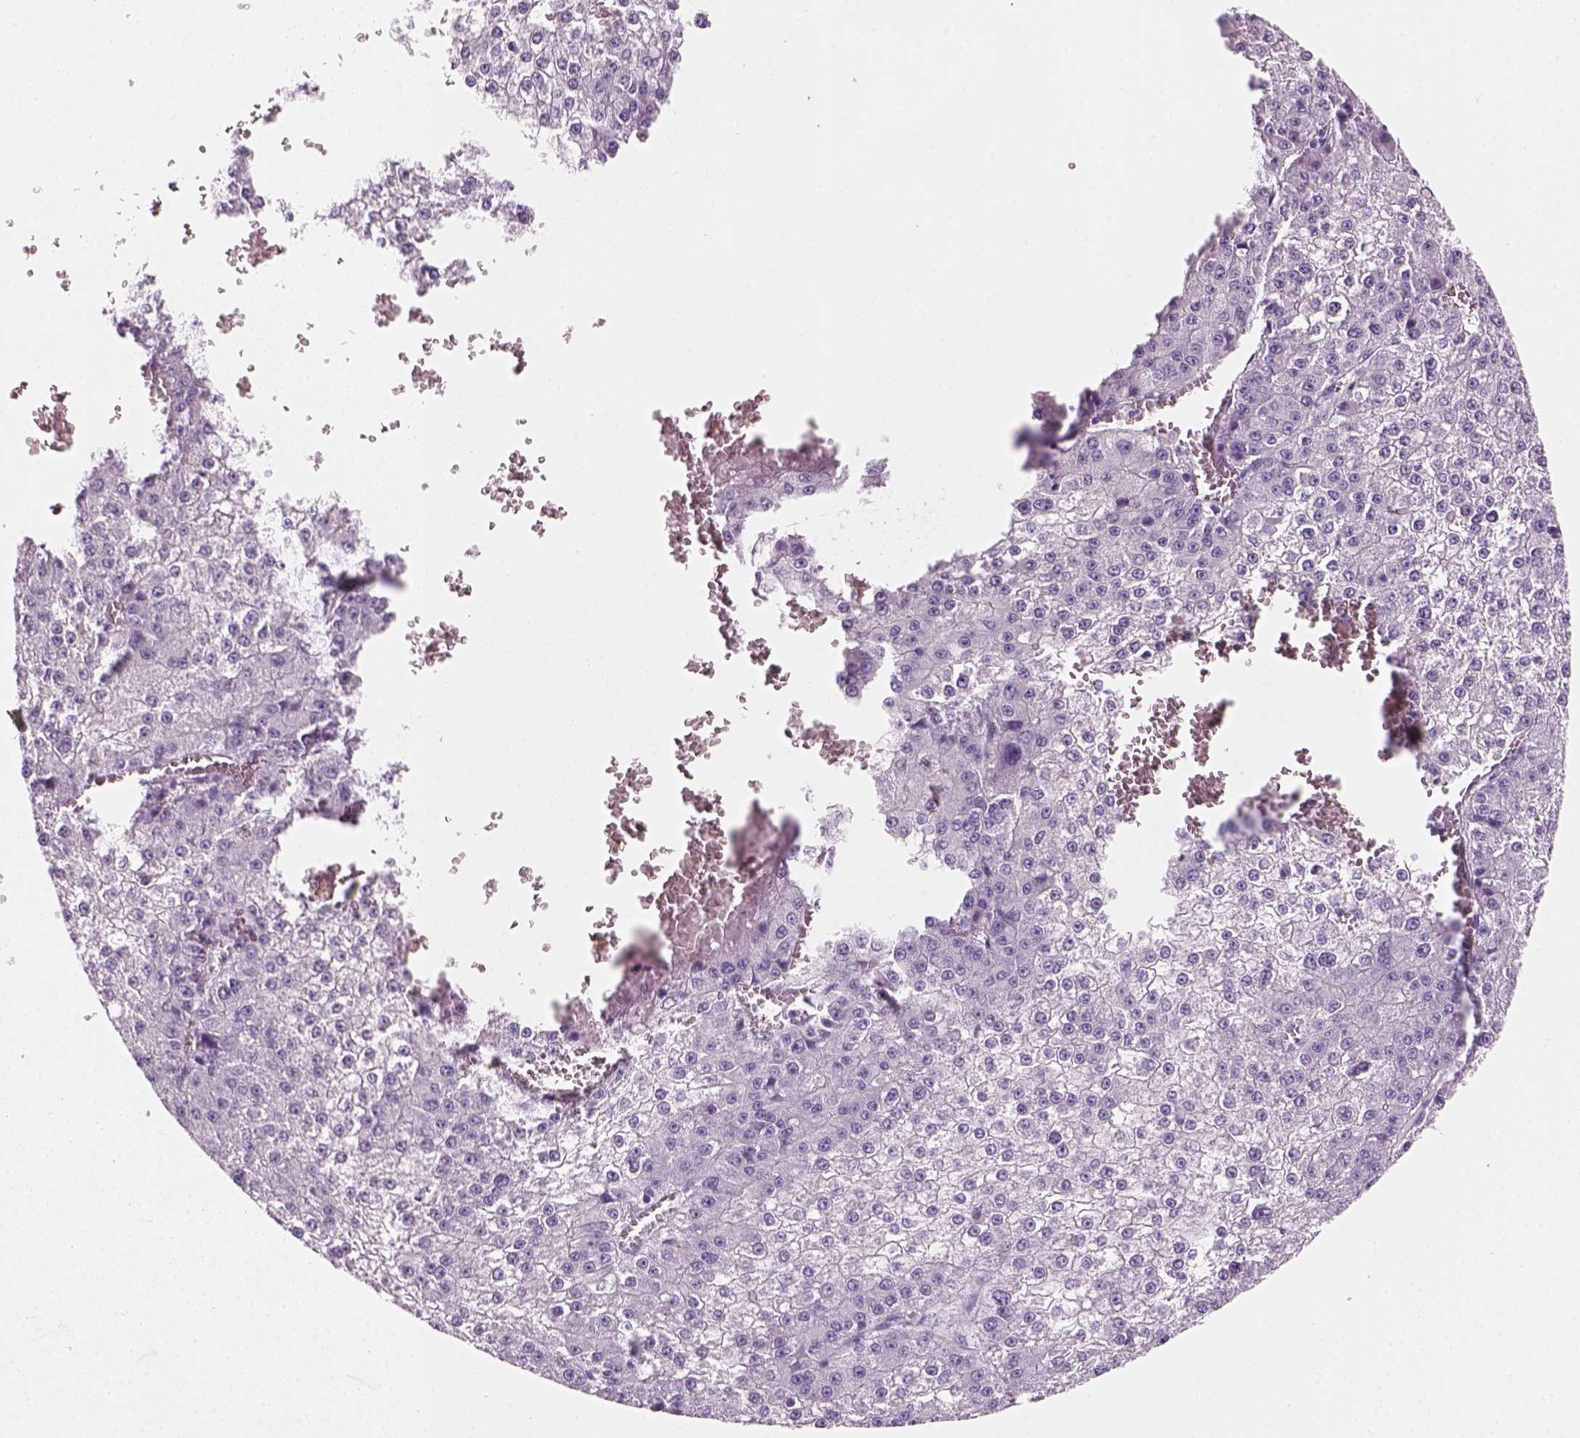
{"staining": {"intensity": "negative", "quantity": "none", "location": "none"}, "tissue": "liver cancer", "cell_type": "Tumor cells", "image_type": "cancer", "snomed": [{"axis": "morphology", "description": "Carcinoma, Hepatocellular, NOS"}, {"axis": "topography", "description": "Liver"}], "caption": "Protein analysis of liver cancer (hepatocellular carcinoma) exhibits no significant positivity in tumor cells. (Immunohistochemistry (ihc), brightfield microscopy, high magnification).", "gene": "KRTAP11-1", "patient": {"sex": "female", "age": 73}}